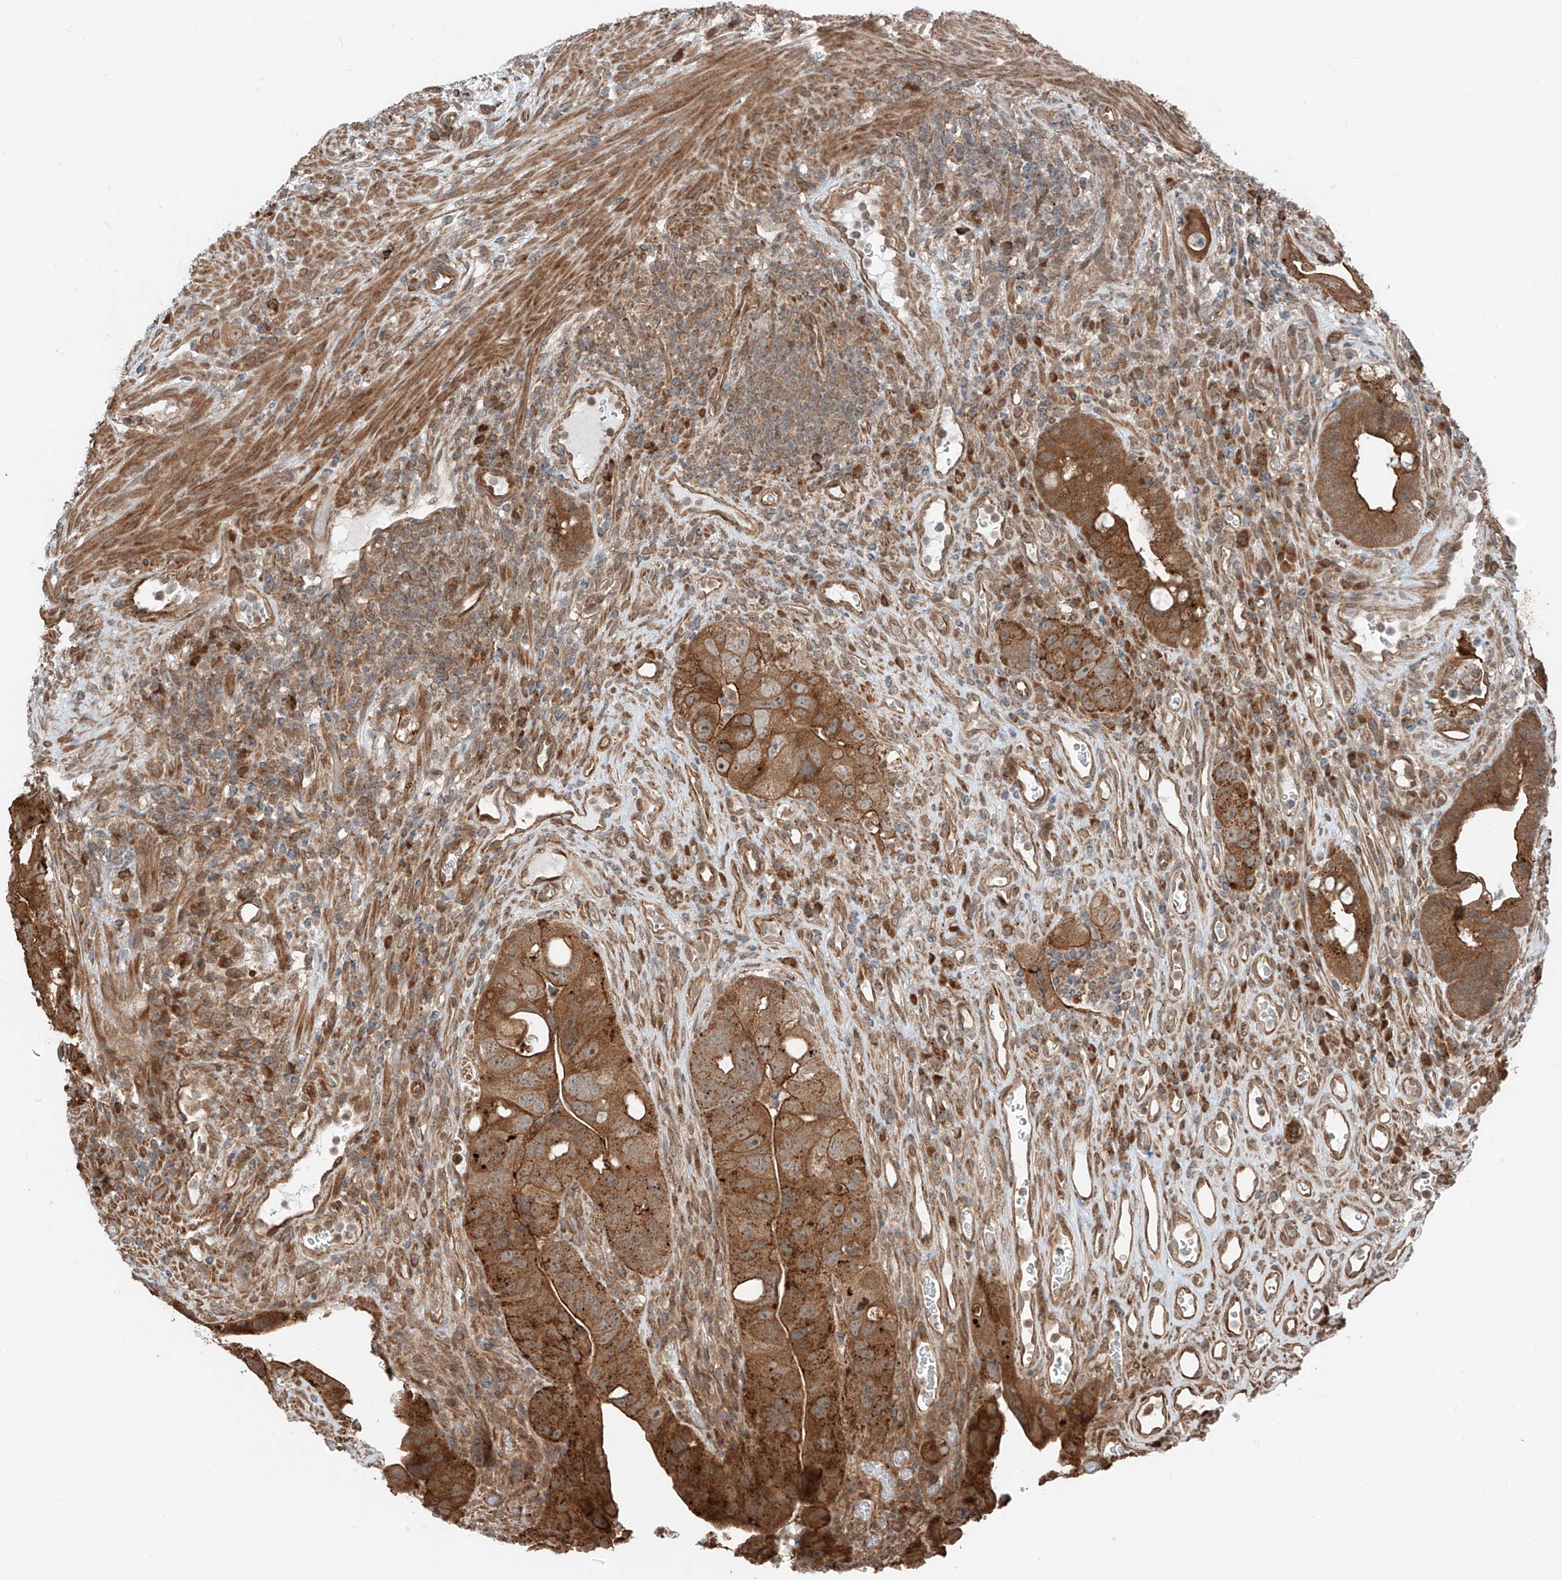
{"staining": {"intensity": "strong", "quantity": ">75%", "location": "cytoplasmic/membranous"}, "tissue": "colorectal cancer", "cell_type": "Tumor cells", "image_type": "cancer", "snomed": [{"axis": "morphology", "description": "Adenocarcinoma, NOS"}, {"axis": "topography", "description": "Rectum"}], "caption": "A brown stain highlights strong cytoplasmic/membranous expression of a protein in human adenocarcinoma (colorectal) tumor cells.", "gene": "CEP162", "patient": {"sex": "male", "age": 59}}